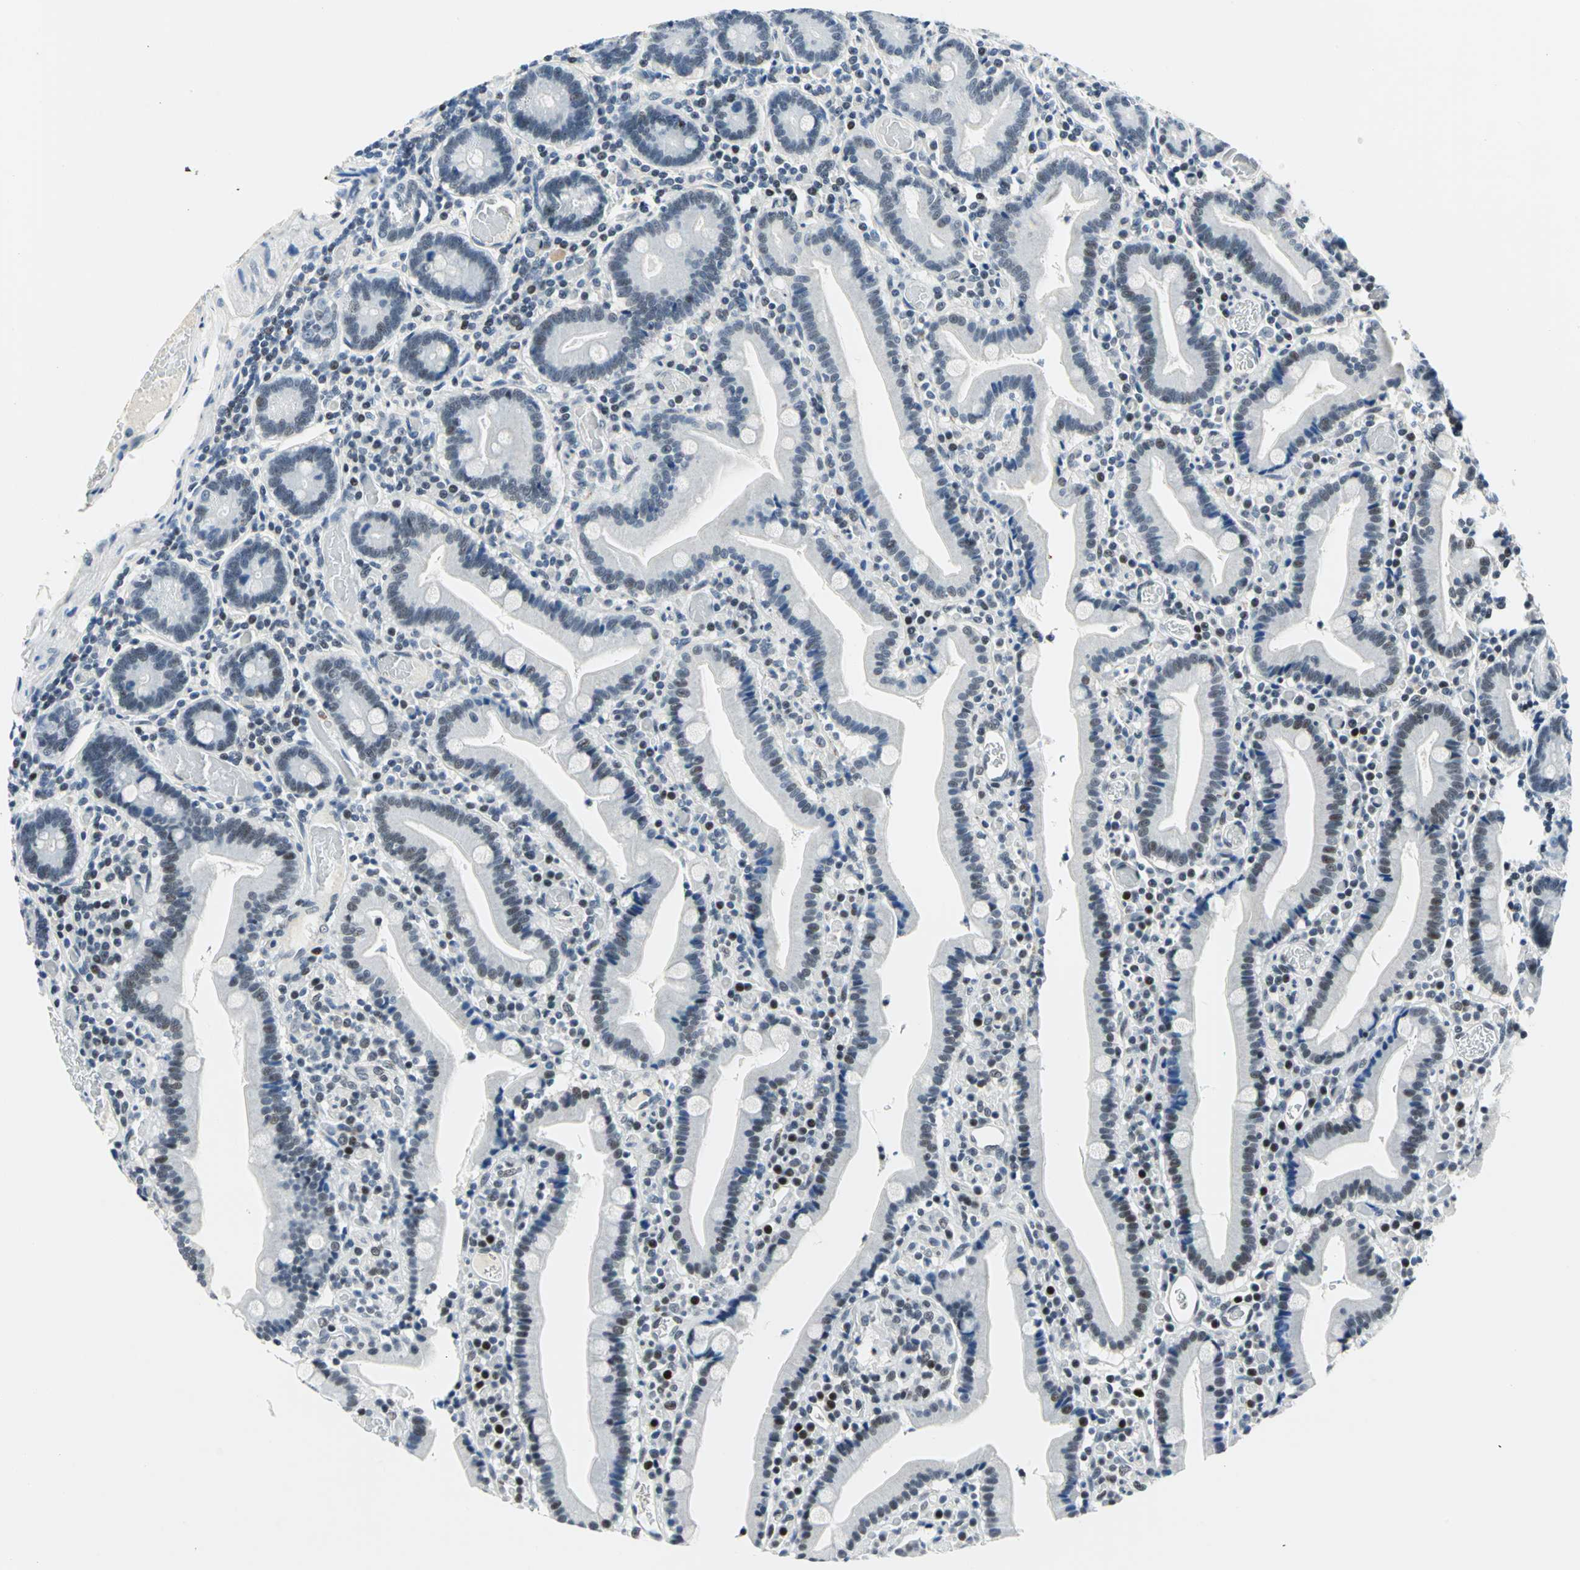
{"staining": {"intensity": "negative", "quantity": "none", "location": "none"}, "tissue": "duodenum", "cell_type": "Glandular cells", "image_type": "normal", "snomed": [{"axis": "morphology", "description": "Normal tissue, NOS"}, {"axis": "topography", "description": "Duodenum"}], "caption": "A micrograph of human duodenum is negative for staining in glandular cells.", "gene": "RAD17", "patient": {"sex": "female", "age": 53}}